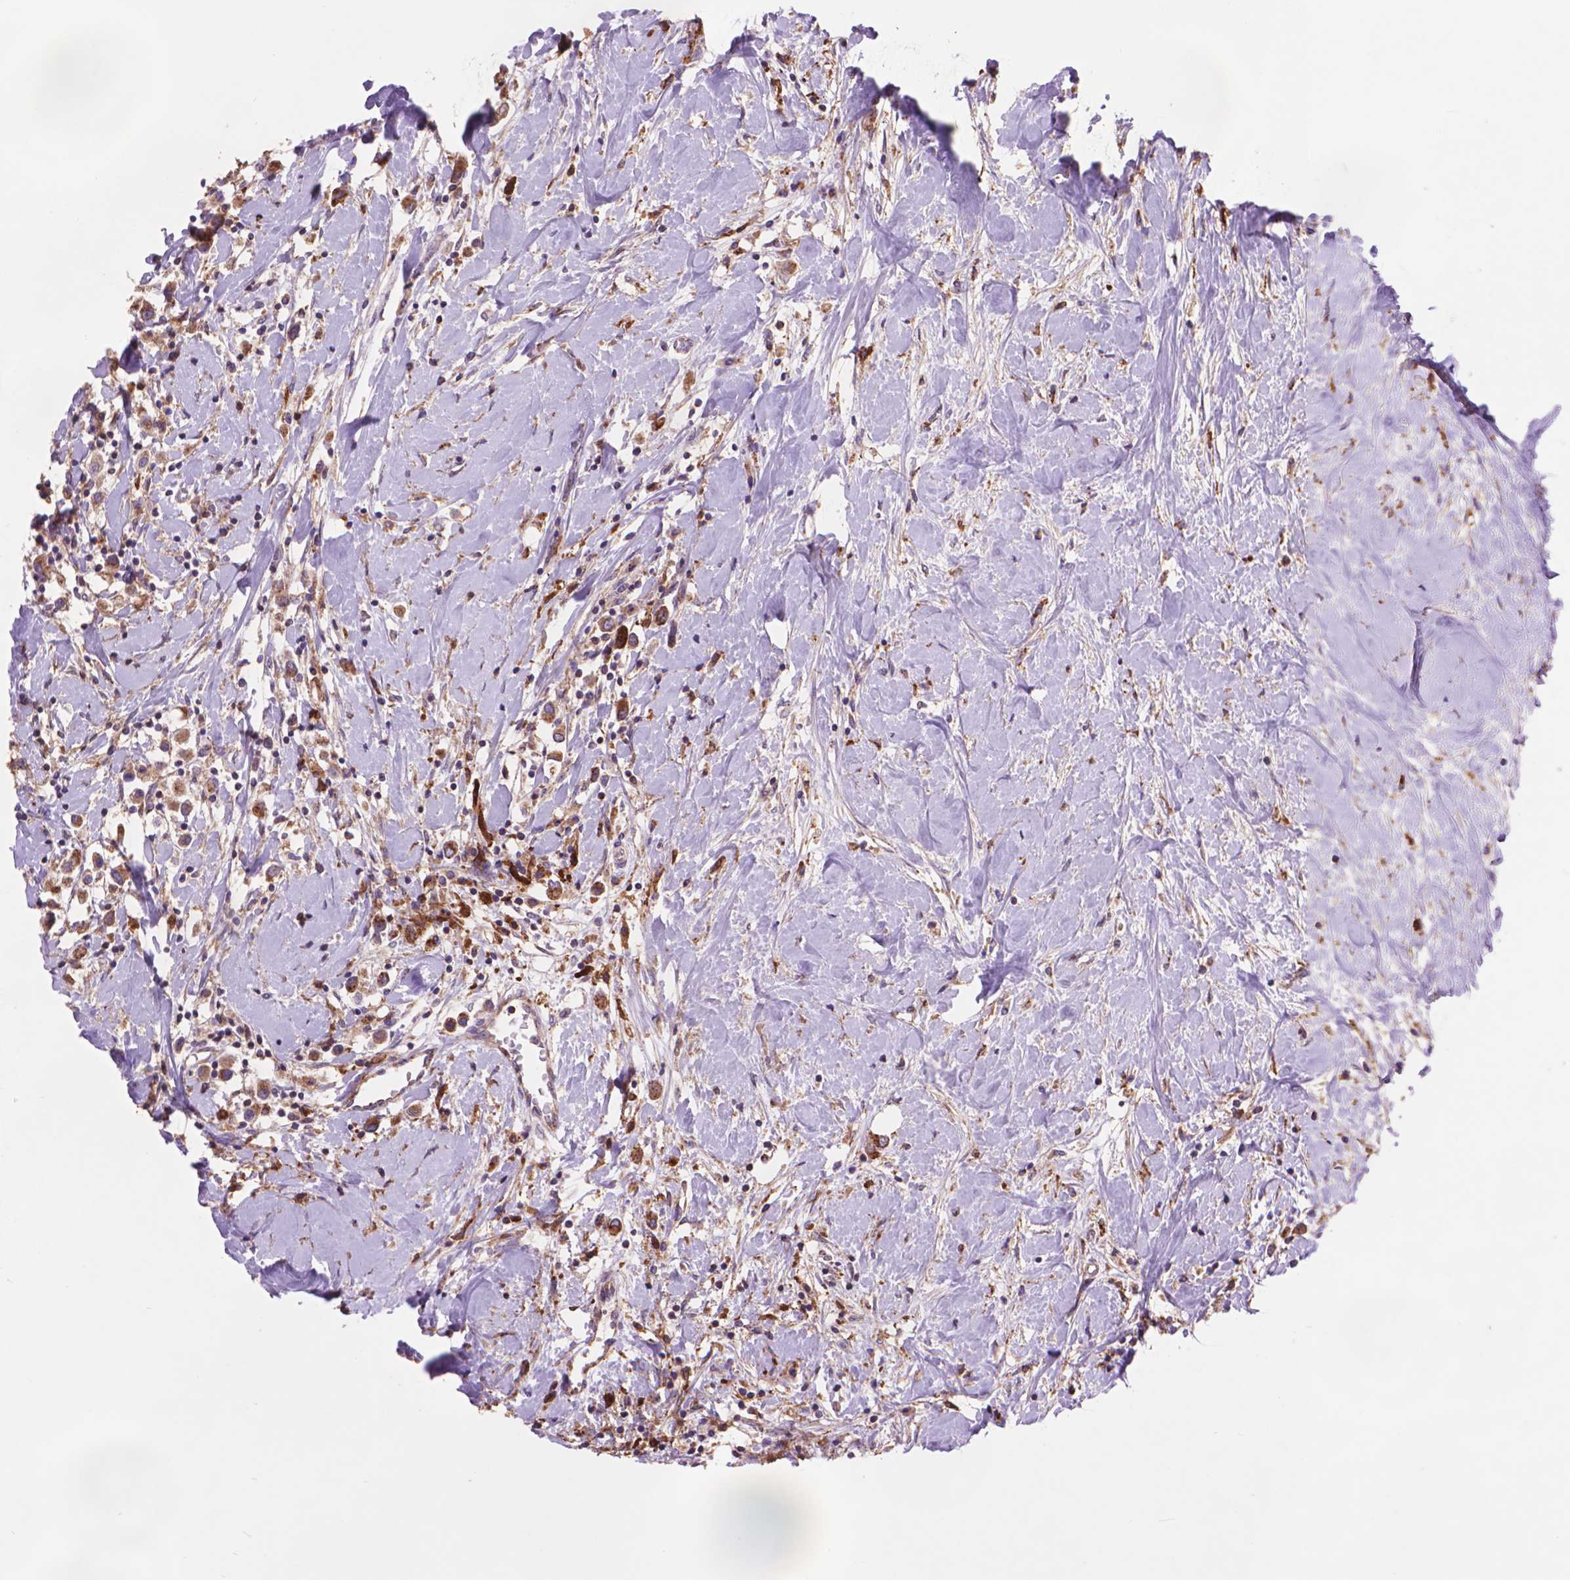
{"staining": {"intensity": "moderate", "quantity": ">75%", "location": "cytoplasmic/membranous"}, "tissue": "breast cancer", "cell_type": "Tumor cells", "image_type": "cancer", "snomed": [{"axis": "morphology", "description": "Duct carcinoma"}, {"axis": "topography", "description": "Breast"}], "caption": "Immunohistochemistry image of neoplastic tissue: human breast cancer (invasive ductal carcinoma) stained using IHC exhibits medium levels of moderate protein expression localized specifically in the cytoplasmic/membranous of tumor cells, appearing as a cytoplasmic/membranous brown color.", "gene": "GLB1", "patient": {"sex": "female", "age": 61}}